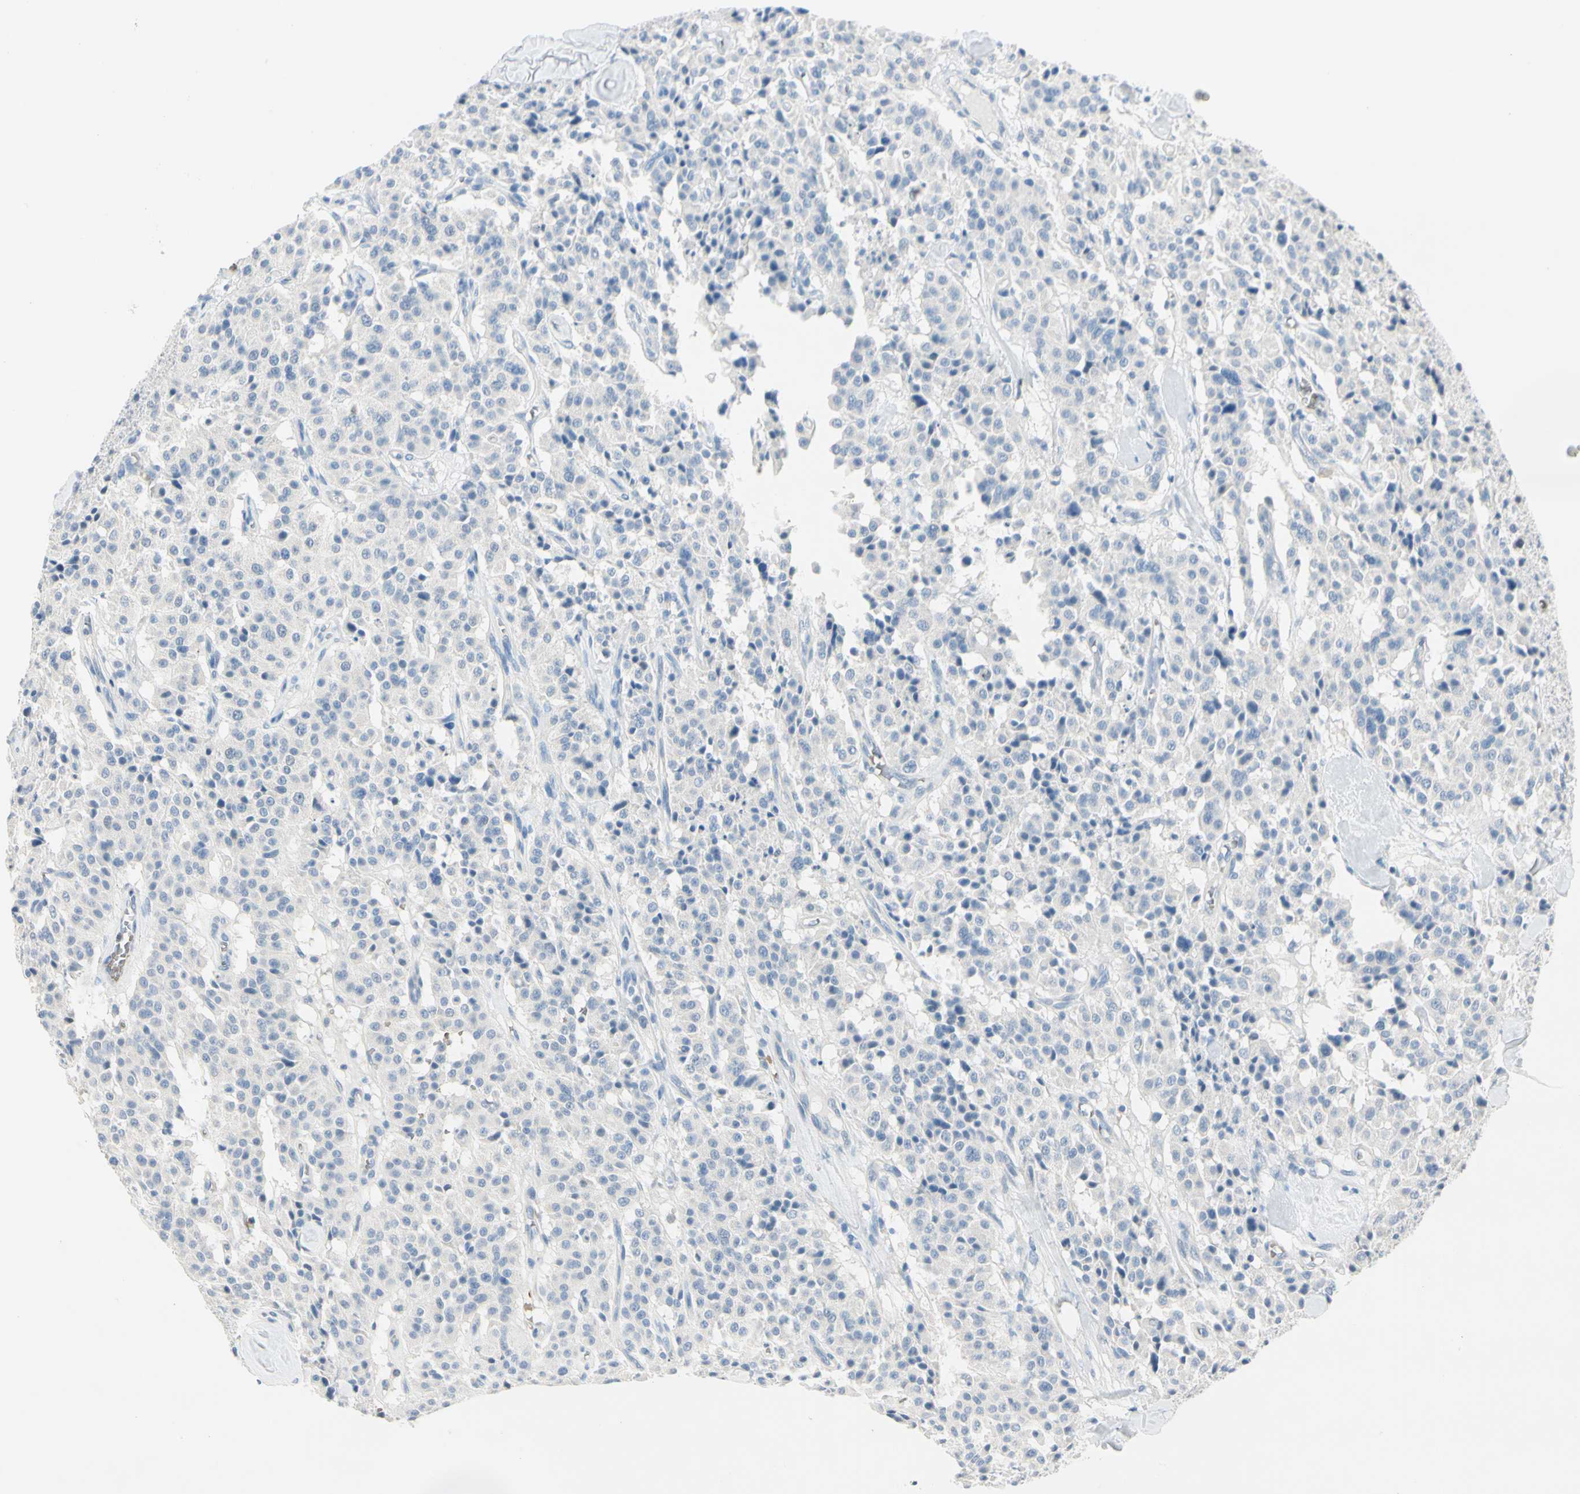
{"staining": {"intensity": "negative", "quantity": "none", "location": "none"}, "tissue": "carcinoid", "cell_type": "Tumor cells", "image_type": "cancer", "snomed": [{"axis": "morphology", "description": "Carcinoid, malignant, NOS"}, {"axis": "topography", "description": "Lung"}], "caption": "An image of human carcinoid (malignant) is negative for staining in tumor cells.", "gene": "CA1", "patient": {"sex": "male", "age": 30}}